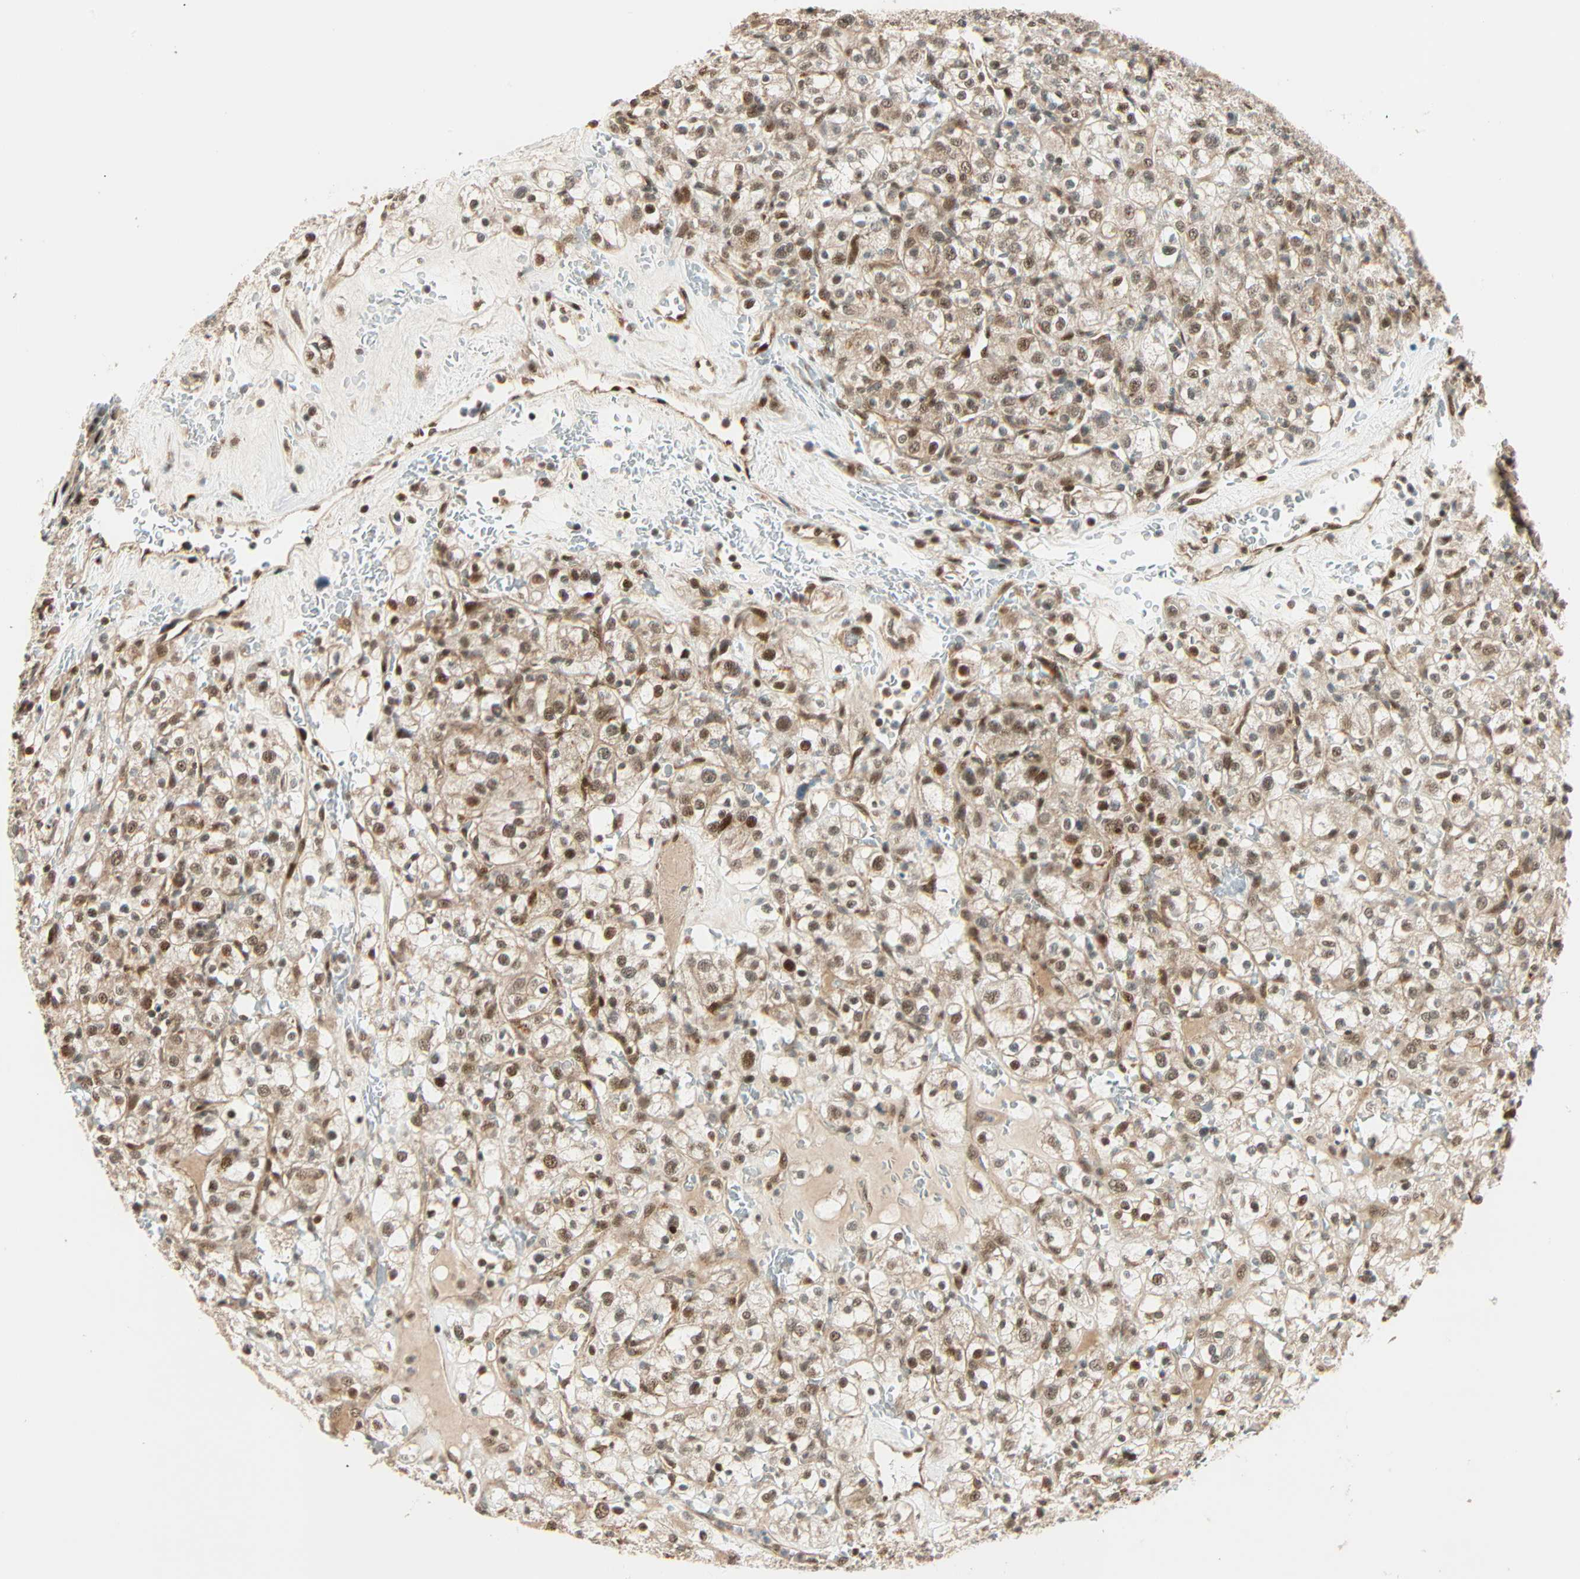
{"staining": {"intensity": "moderate", "quantity": ">75%", "location": "cytoplasmic/membranous,nuclear"}, "tissue": "renal cancer", "cell_type": "Tumor cells", "image_type": "cancer", "snomed": [{"axis": "morphology", "description": "Normal tissue, NOS"}, {"axis": "morphology", "description": "Adenocarcinoma, NOS"}, {"axis": "topography", "description": "Kidney"}], "caption": "IHC (DAB (3,3'-diaminobenzidine)) staining of renal cancer exhibits moderate cytoplasmic/membranous and nuclear protein staining in approximately >75% of tumor cells.", "gene": "PNPLA6", "patient": {"sex": "female", "age": 72}}